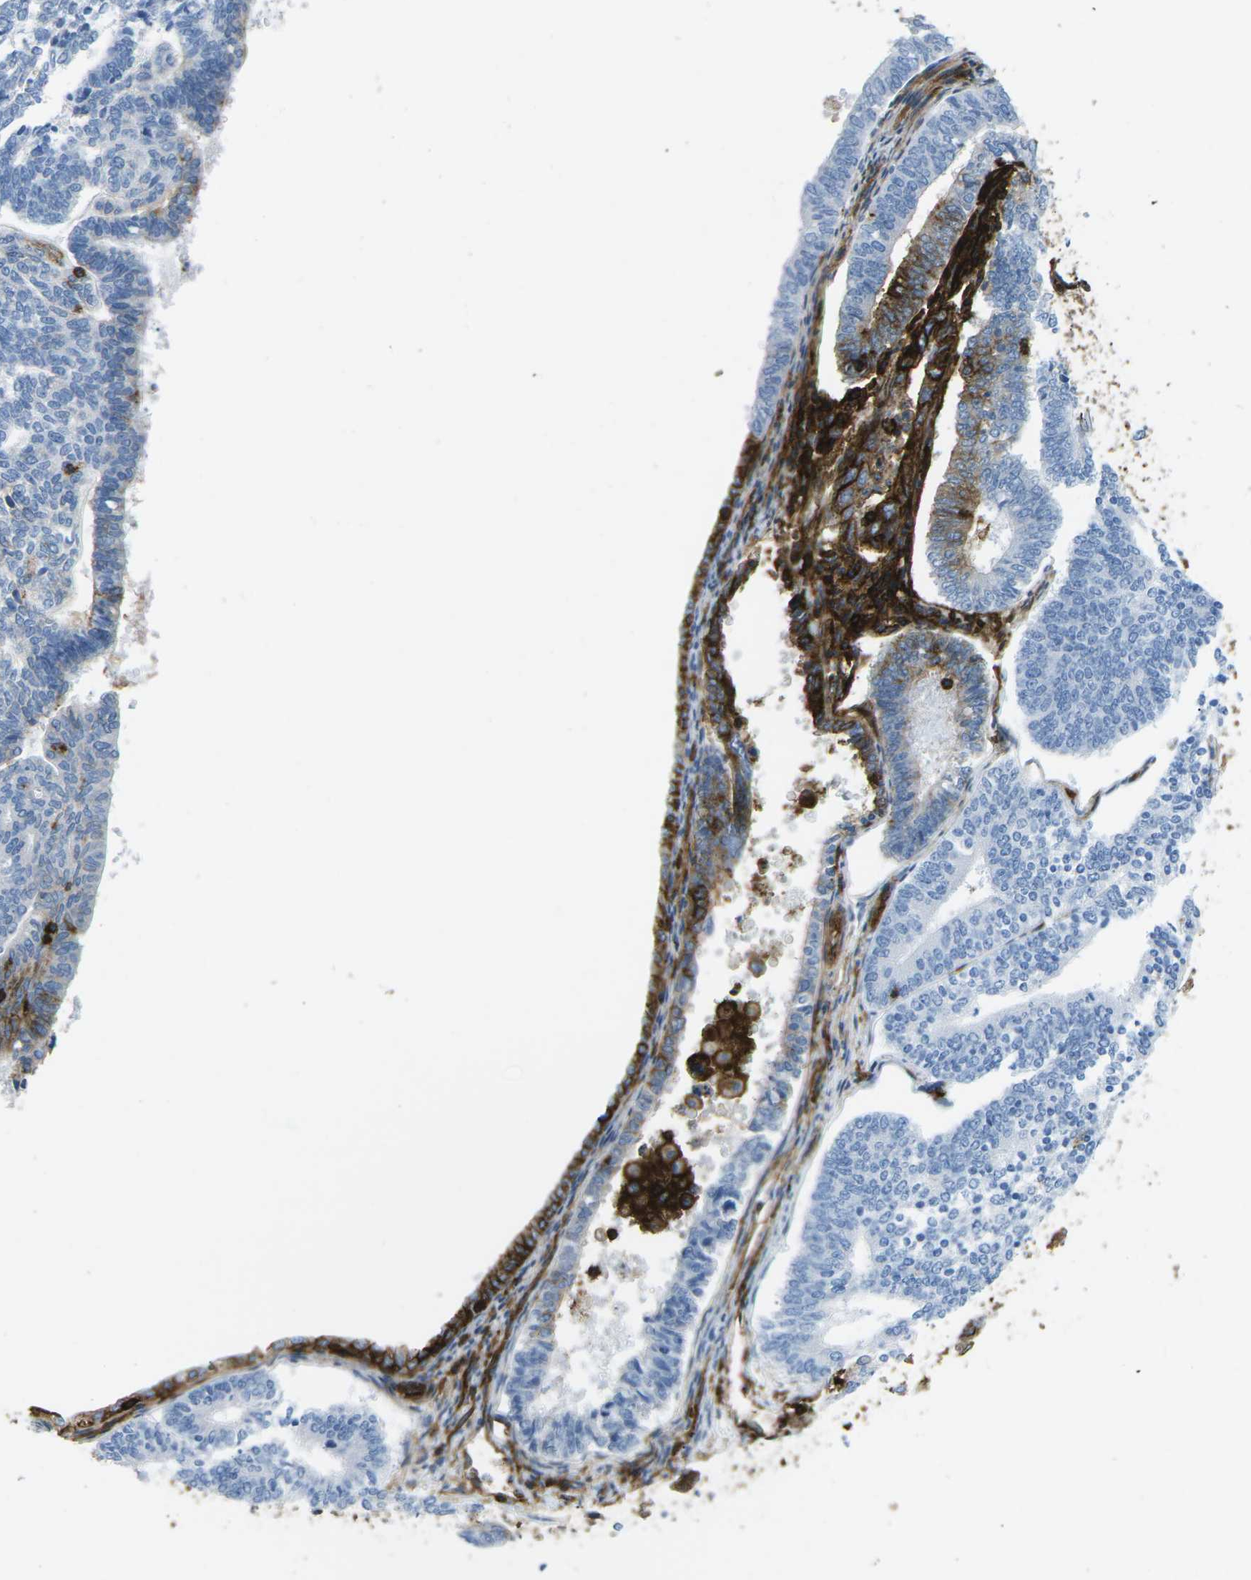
{"staining": {"intensity": "strong", "quantity": "<25%", "location": "cytoplasmic/membranous"}, "tissue": "endometrial cancer", "cell_type": "Tumor cells", "image_type": "cancer", "snomed": [{"axis": "morphology", "description": "Adenocarcinoma, NOS"}, {"axis": "topography", "description": "Endometrium"}], "caption": "Immunohistochemical staining of endometrial cancer (adenocarcinoma) displays strong cytoplasmic/membranous protein expression in about <25% of tumor cells.", "gene": "HLA-B", "patient": {"sex": "female", "age": 70}}